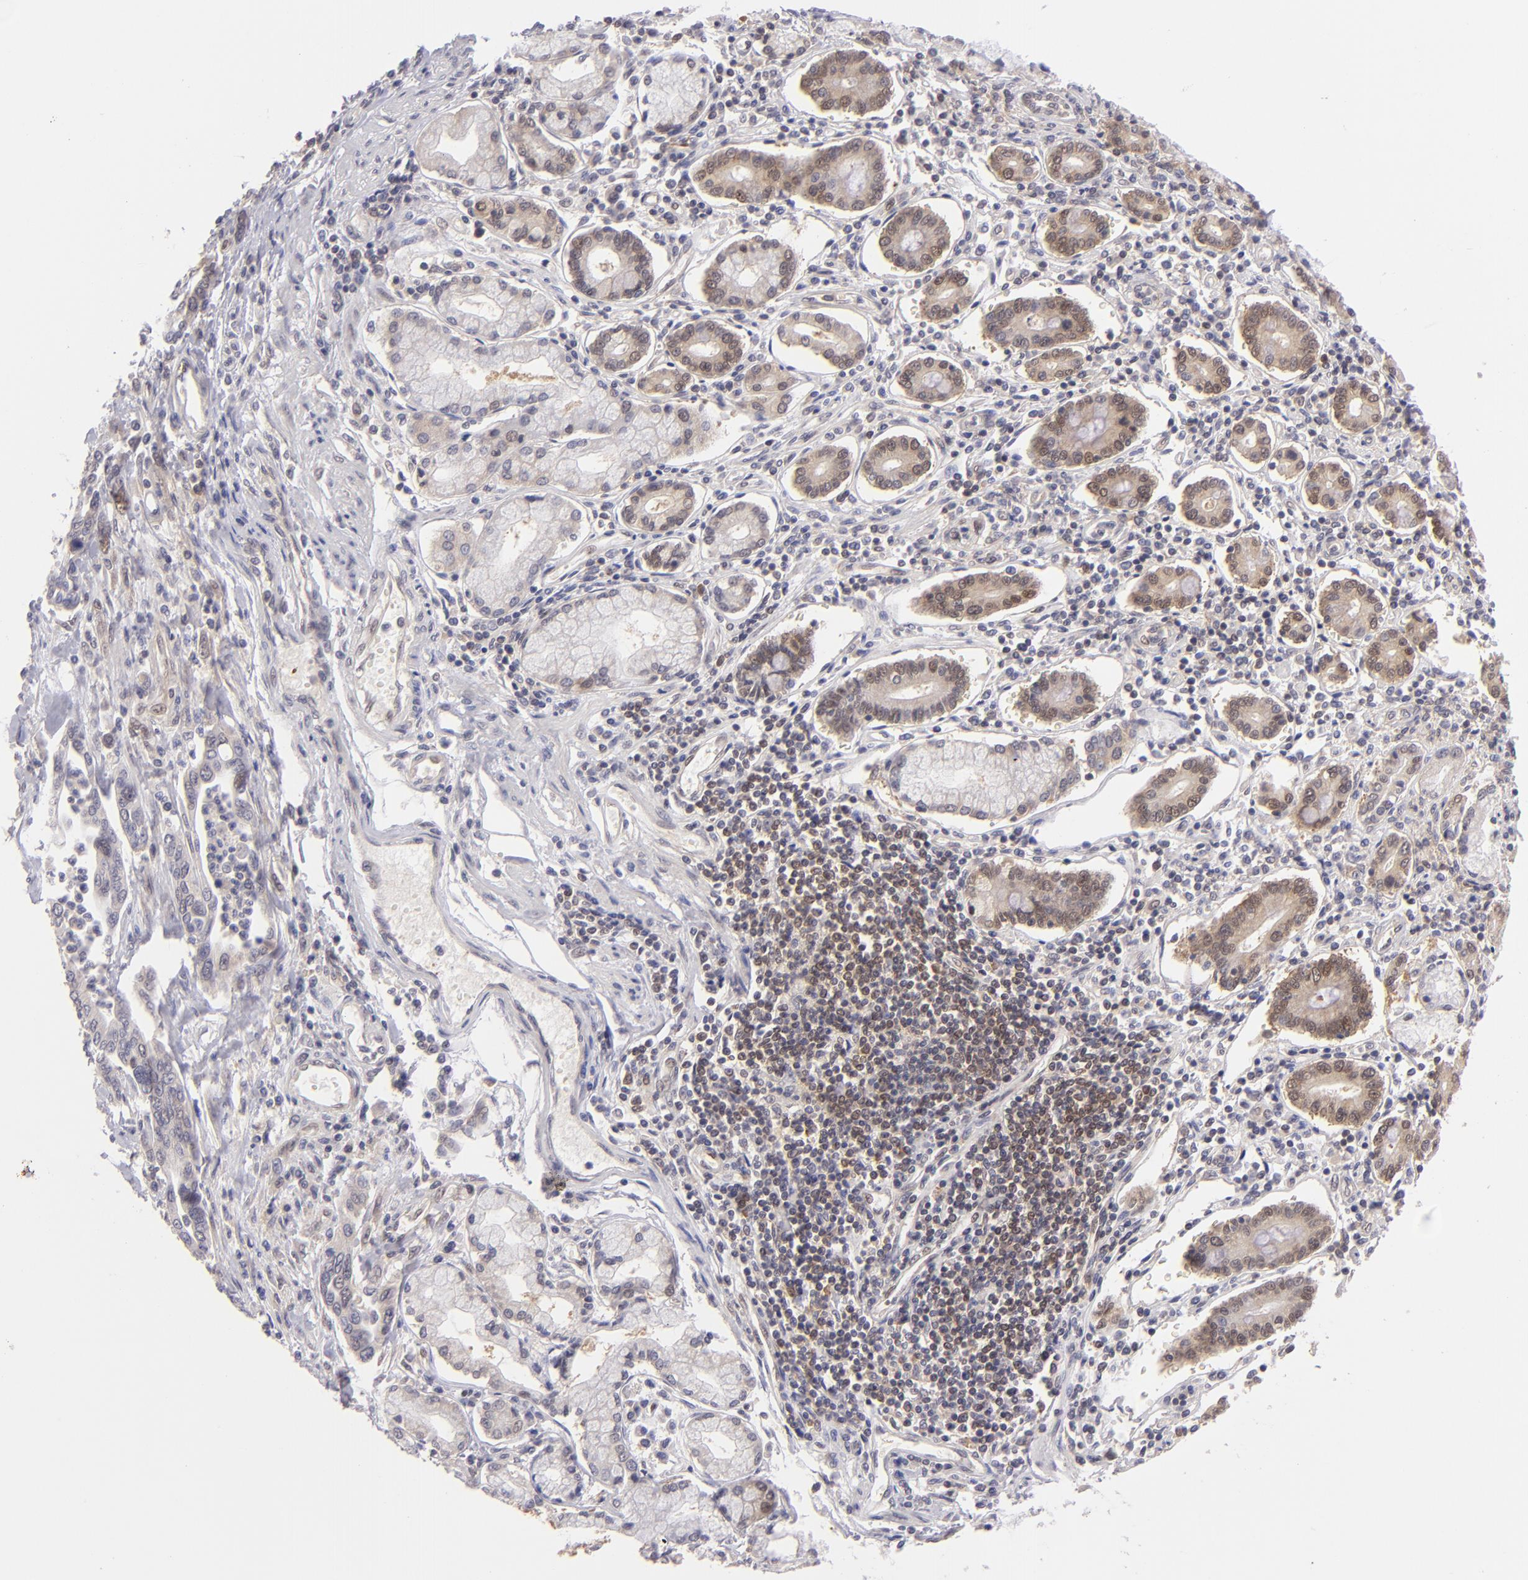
{"staining": {"intensity": "weak", "quantity": "<25%", "location": "cytoplasmic/membranous"}, "tissue": "pancreatic cancer", "cell_type": "Tumor cells", "image_type": "cancer", "snomed": [{"axis": "morphology", "description": "Adenocarcinoma, NOS"}, {"axis": "topography", "description": "Pancreas"}], "caption": "A photomicrograph of human pancreatic cancer (adenocarcinoma) is negative for staining in tumor cells.", "gene": "PTPN13", "patient": {"sex": "female", "age": 57}}